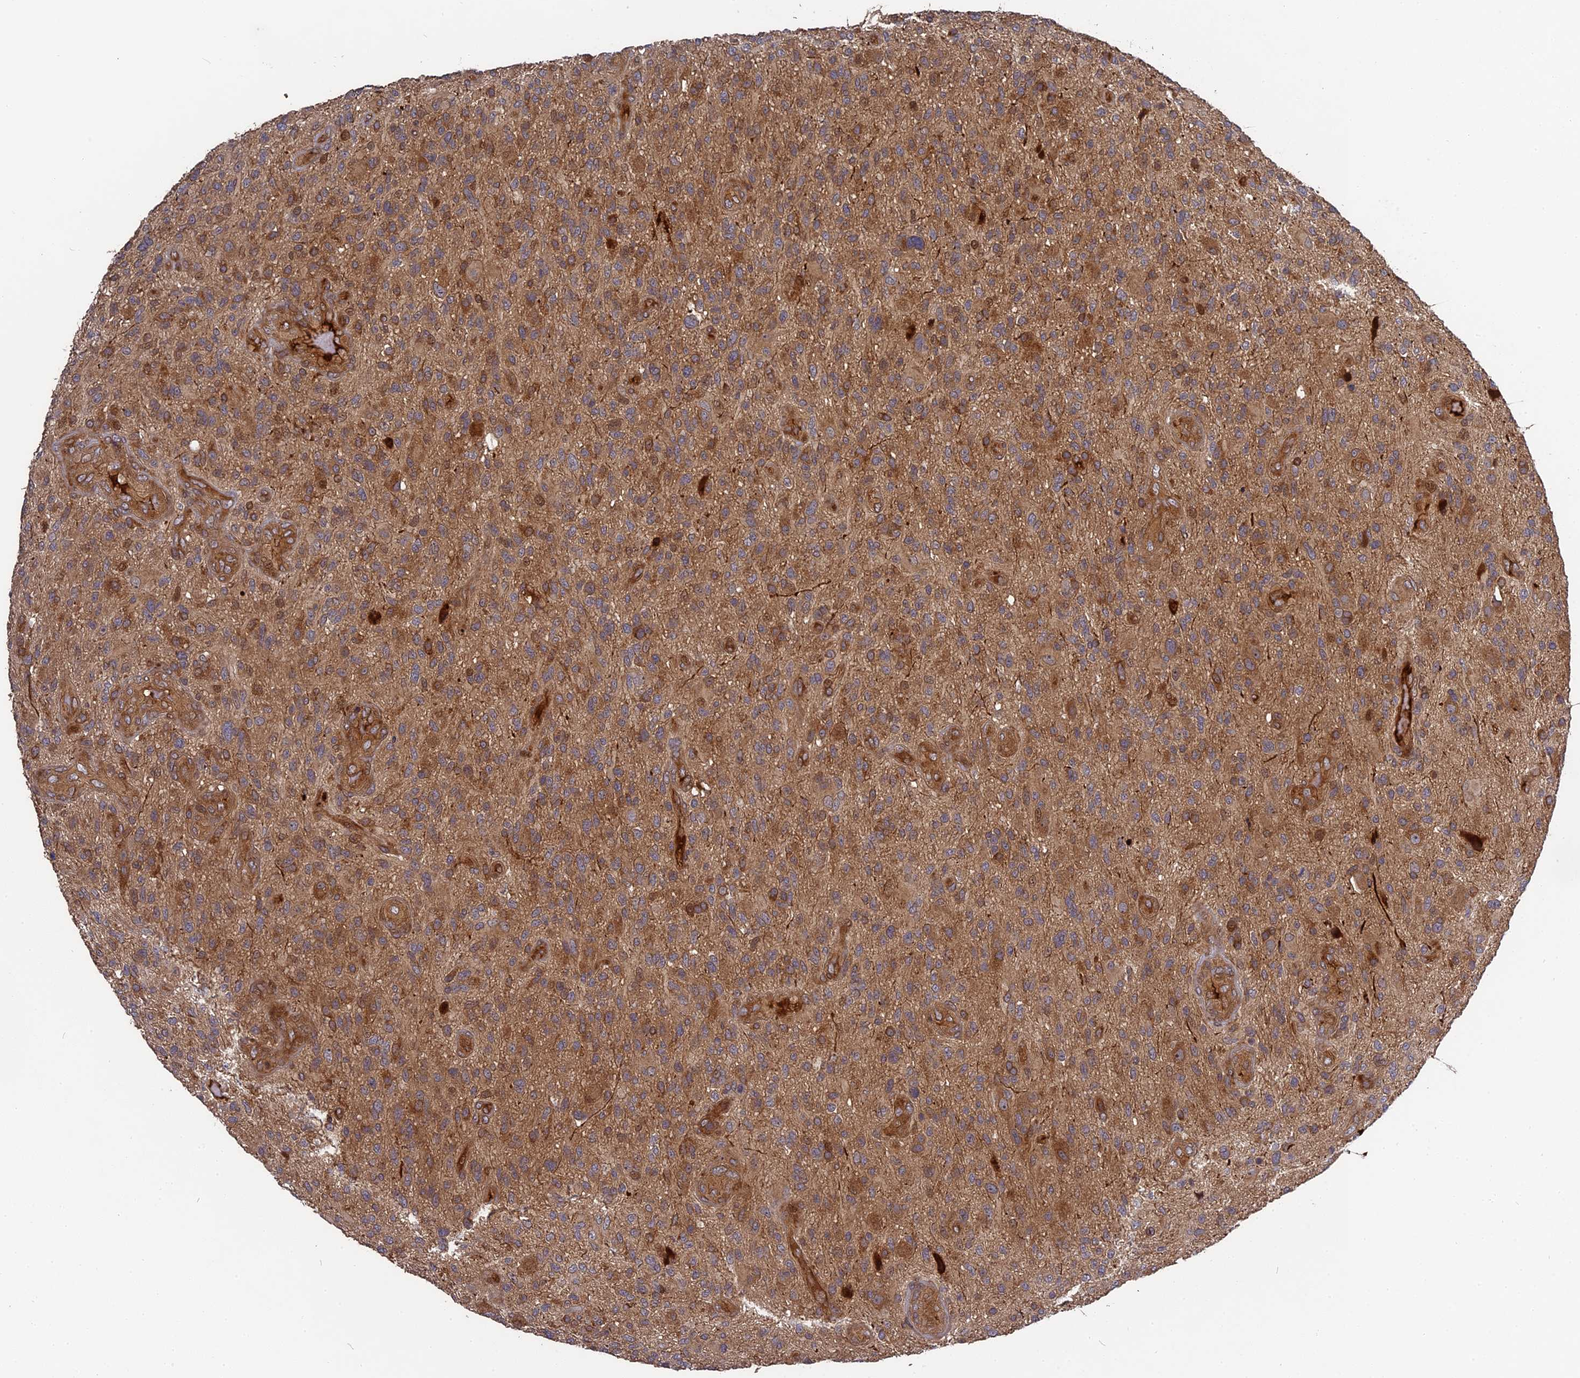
{"staining": {"intensity": "moderate", "quantity": ">75%", "location": "cytoplasmic/membranous"}, "tissue": "glioma", "cell_type": "Tumor cells", "image_type": "cancer", "snomed": [{"axis": "morphology", "description": "Glioma, malignant, High grade"}, {"axis": "topography", "description": "Brain"}], "caption": "Immunohistochemistry staining of glioma, which demonstrates medium levels of moderate cytoplasmic/membranous staining in about >75% of tumor cells indicating moderate cytoplasmic/membranous protein positivity. The staining was performed using DAB (3,3'-diaminobenzidine) (brown) for protein detection and nuclei were counterstained in hematoxylin (blue).", "gene": "TMUB2", "patient": {"sex": "male", "age": 47}}